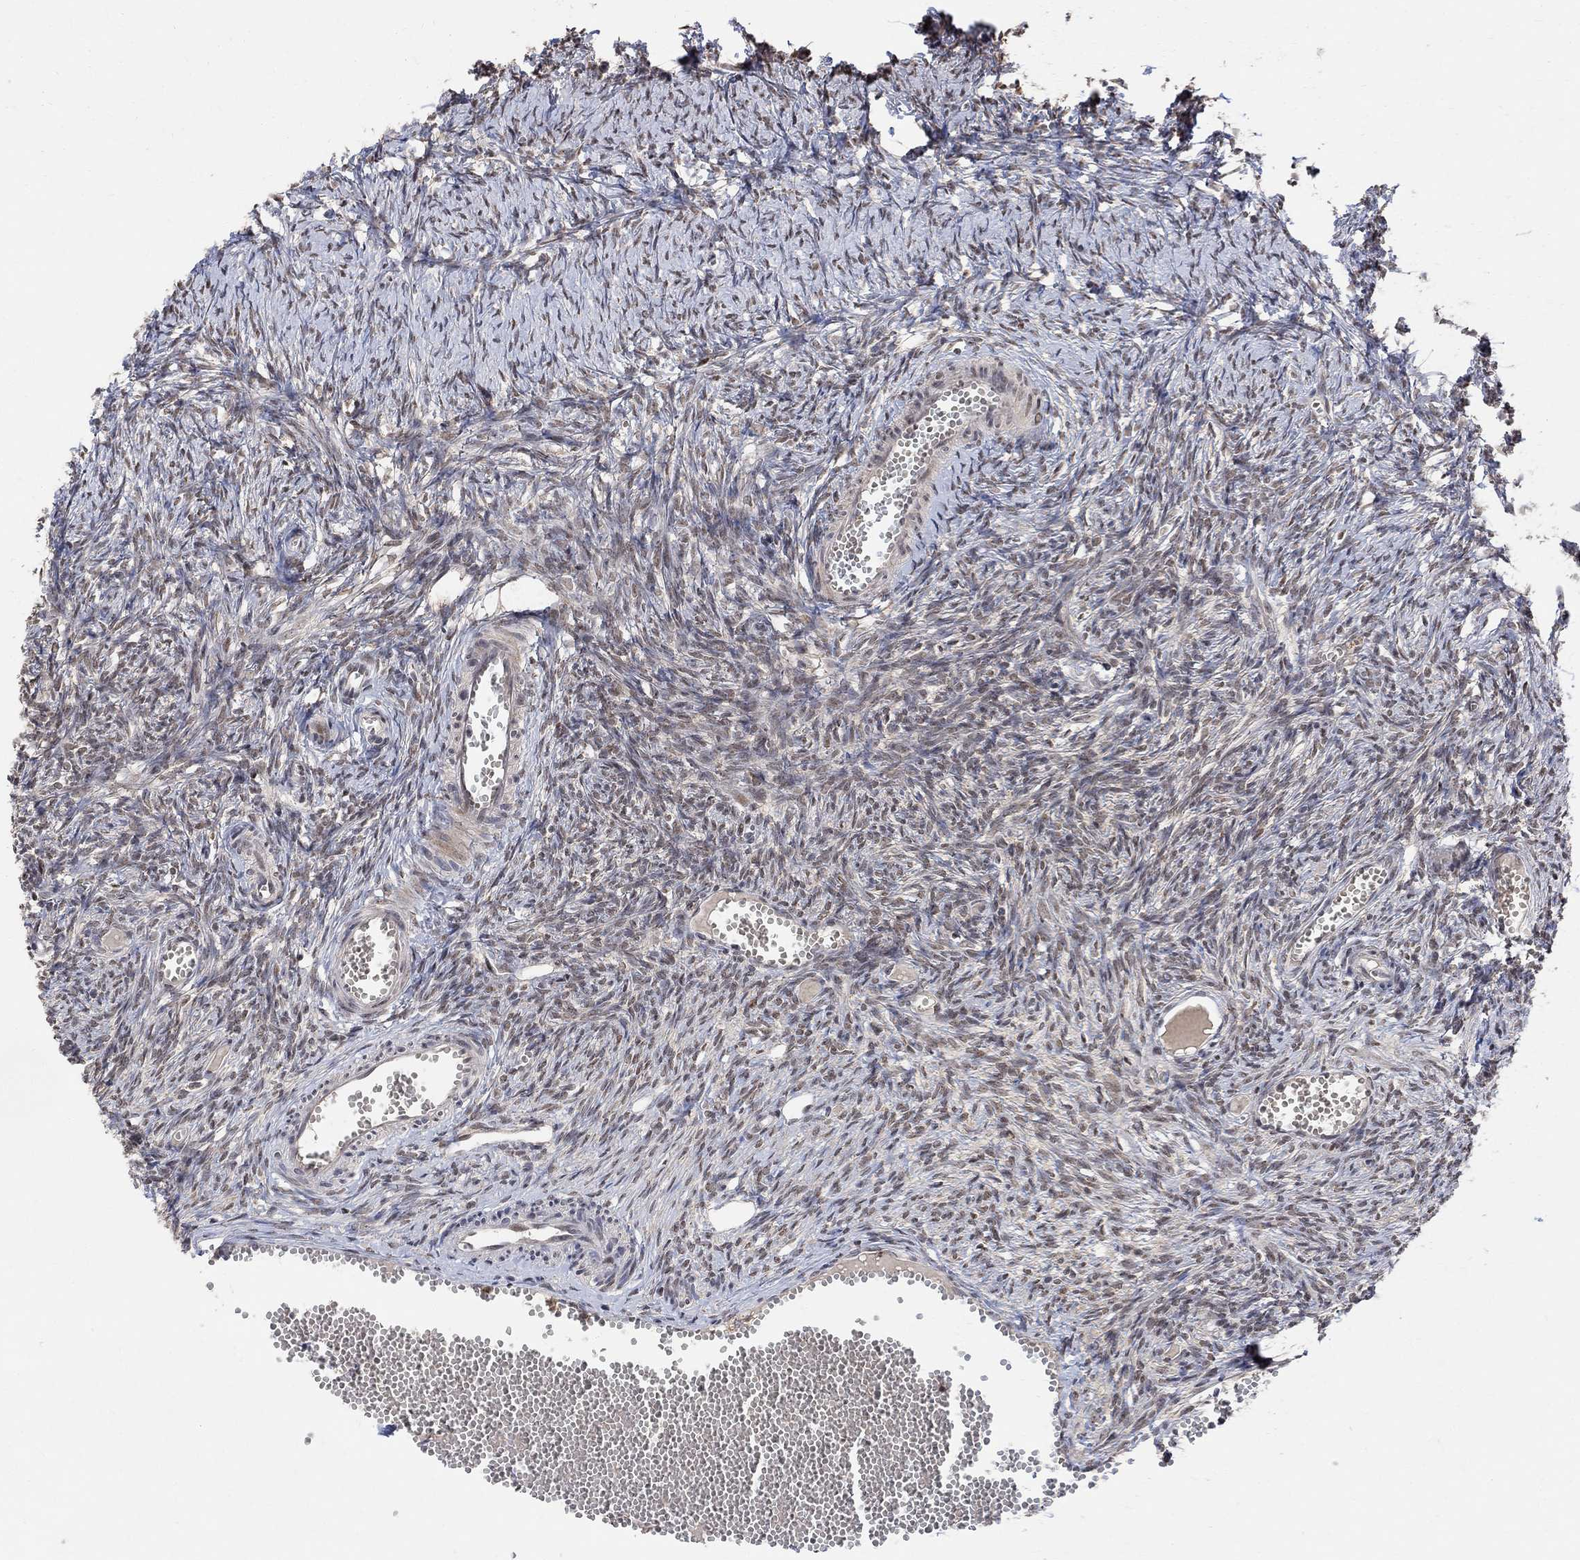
{"staining": {"intensity": "negative", "quantity": "none", "location": "none"}, "tissue": "ovary", "cell_type": "Follicle cells", "image_type": "normal", "snomed": [{"axis": "morphology", "description": "Normal tissue, NOS"}, {"axis": "topography", "description": "Ovary"}], "caption": "The photomicrograph displays no staining of follicle cells in normal ovary. (DAB immunohistochemistry (IHC) with hematoxylin counter stain).", "gene": "E4F1", "patient": {"sex": "female", "age": 43}}